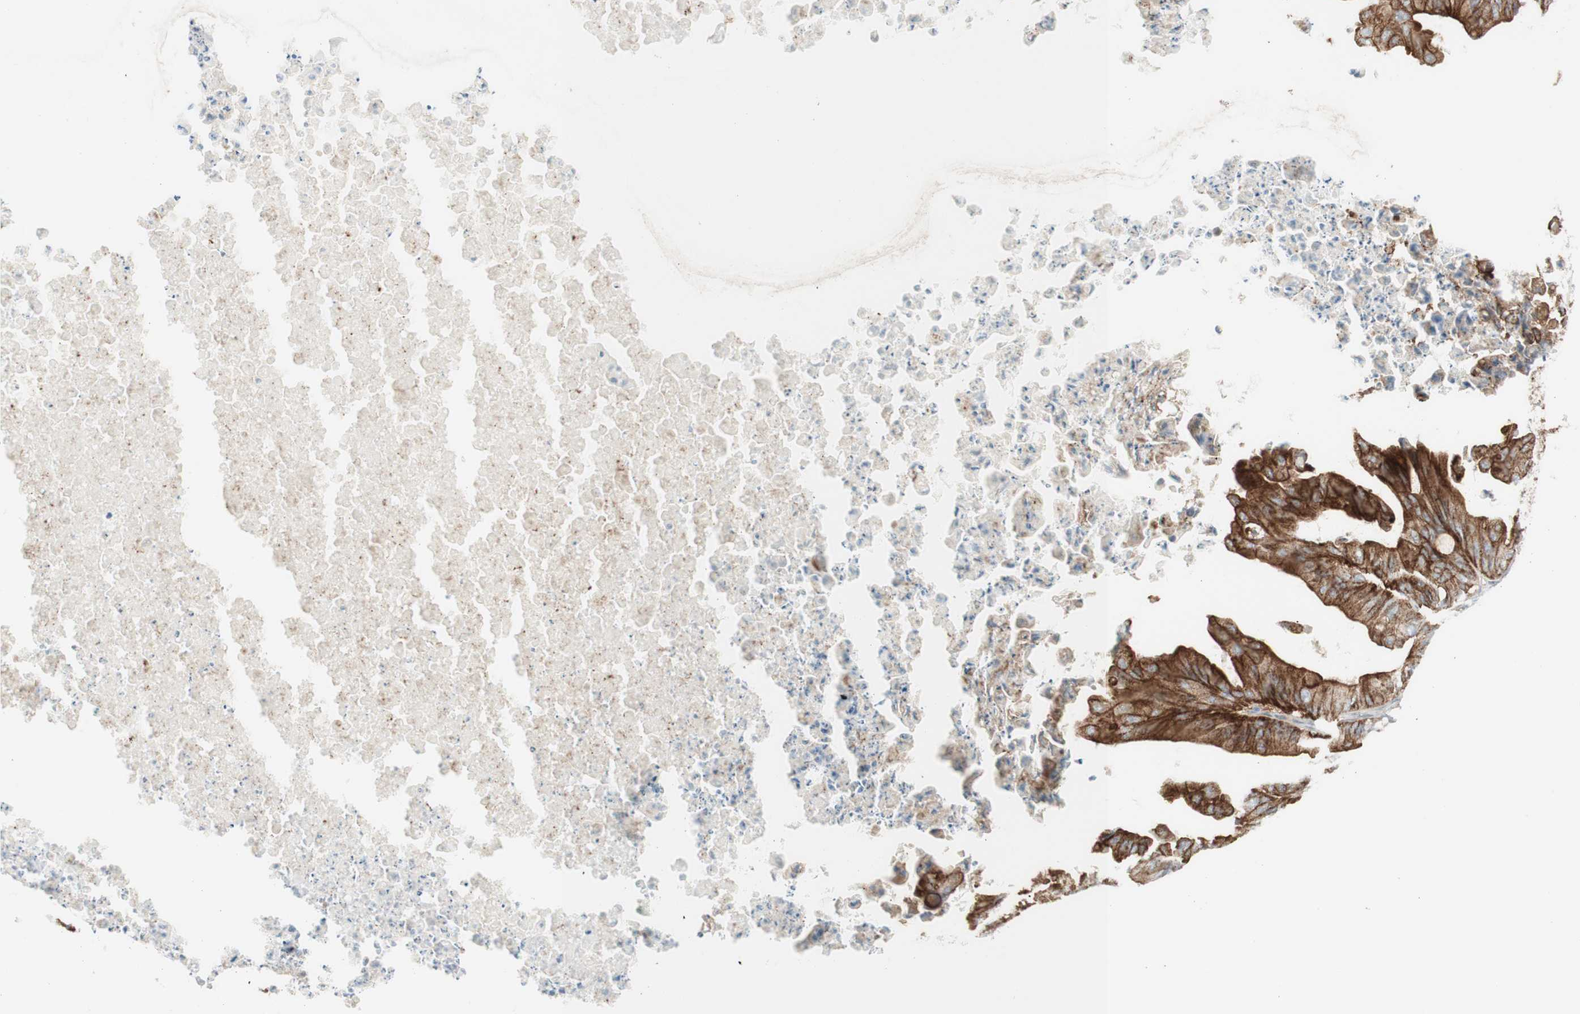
{"staining": {"intensity": "strong", "quantity": "25%-75%", "location": "cytoplasmic/membranous"}, "tissue": "ovarian cancer", "cell_type": "Tumor cells", "image_type": "cancer", "snomed": [{"axis": "morphology", "description": "Cystadenocarcinoma, mucinous, NOS"}, {"axis": "topography", "description": "Ovary"}], "caption": "IHC staining of ovarian cancer (mucinous cystadenocarcinoma), which displays high levels of strong cytoplasmic/membranous staining in approximately 25%-75% of tumor cells indicating strong cytoplasmic/membranous protein staining. The staining was performed using DAB (brown) for protein detection and nuclei were counterstained in hematoxylin (blue).", "gene": "MYO6", "patient": {"sex": "female", "age": 37}}